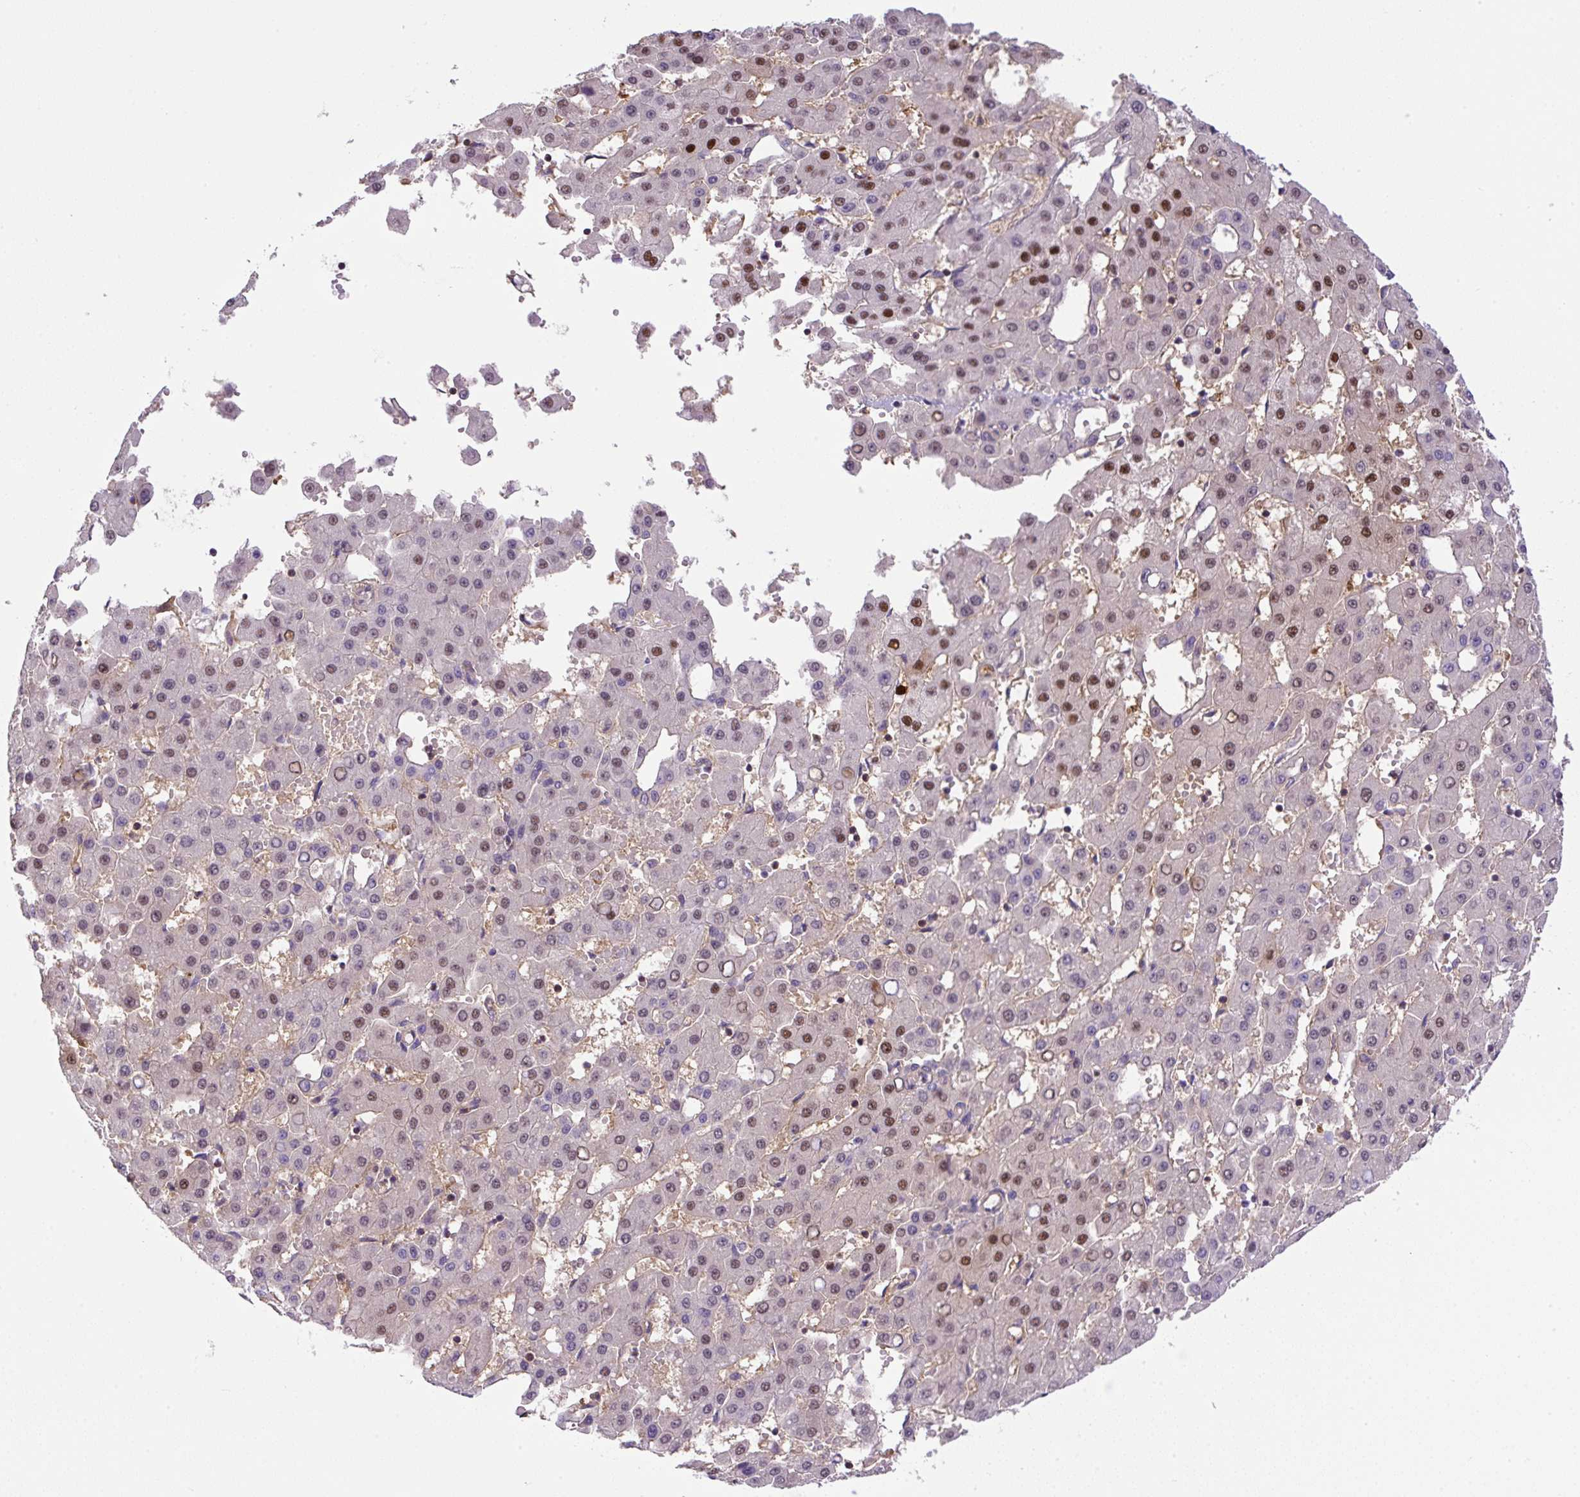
{"staining": {"intensity": "moderate", "quantity": "25%-75%", "location": "cytoplasmic/membranous,nuclear"}, "tissue": "liver cancer", "cell_type": "Tumor cells", "image_type": "cancer", "snomed": [{"axis": "morphology", "description": "Carcinoma, Hepatocellular, NOS"}, {"axis": "topography", "description": "Liver"}], "caption": "An image of human liver cancer (hepatocellular carcinoma) stained for a protein displays moderate cytoplasmic/membranous and nuclear brown staining in tumor cells.", "gene": "NPTN", "patient": {"sex": "male", "age": 47}}